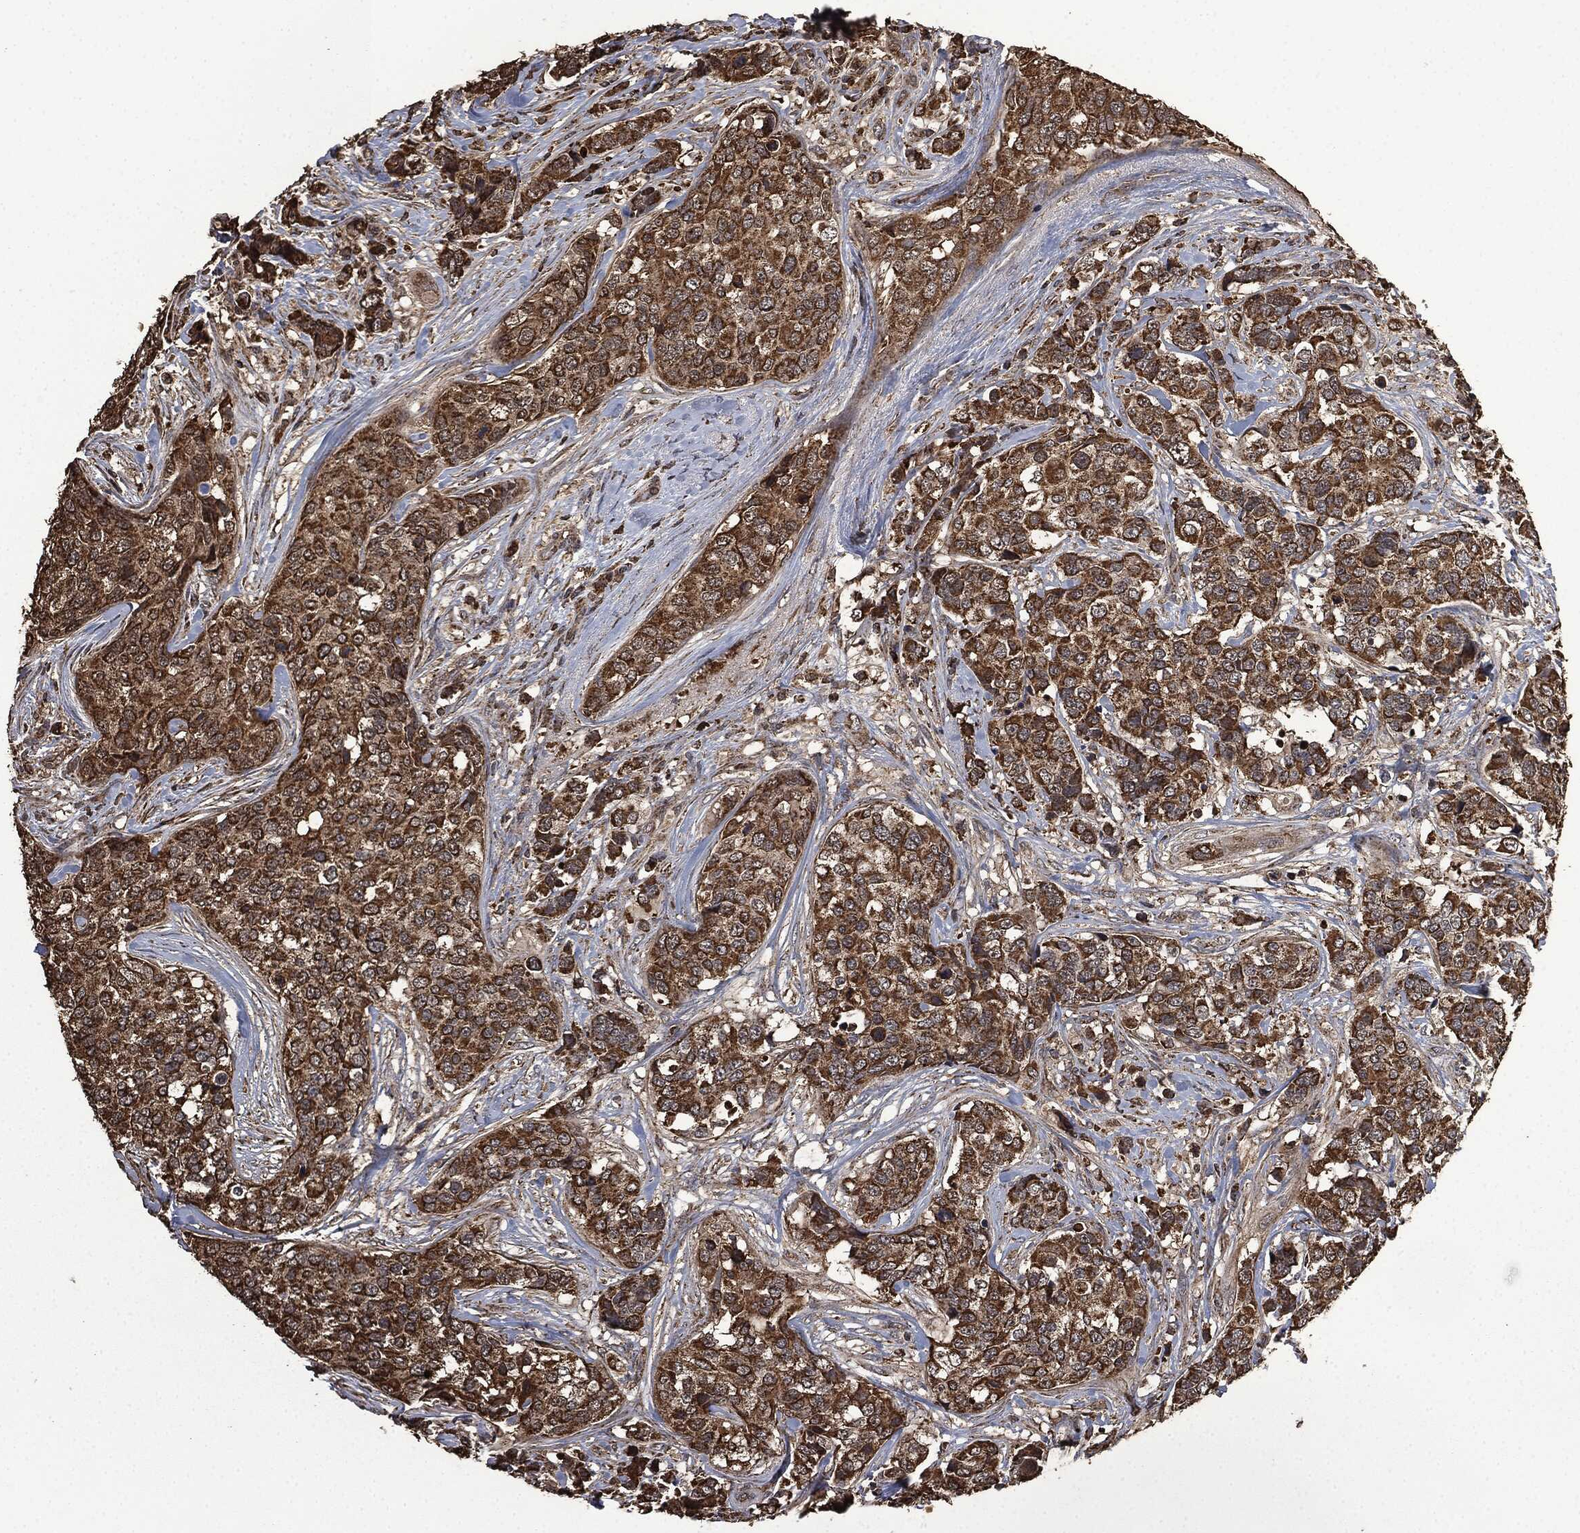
{"staining": {"intensity": "moderate", "quantity": ">75%", "location": "cytoplasmic/membranous"}, "tissue": "breast cancer", "cell_type": "Tumor cells", "image_type": "cancer", "snomed": [{"axis": "morphology", "description": "Lobular carcinoma"}, {"axis": "topography", "description": "Breast"}], "caption": "IHC of lobular carcinoma (breast) exhibits medium levels of moderate cytoplasmic/membranous staining in approximately >75% of tumor cells. (Brightfield microscopy of DAB IHC at high magnification).", "gene": "LIG3", "patient": {"sex": "female", "age": 59}}